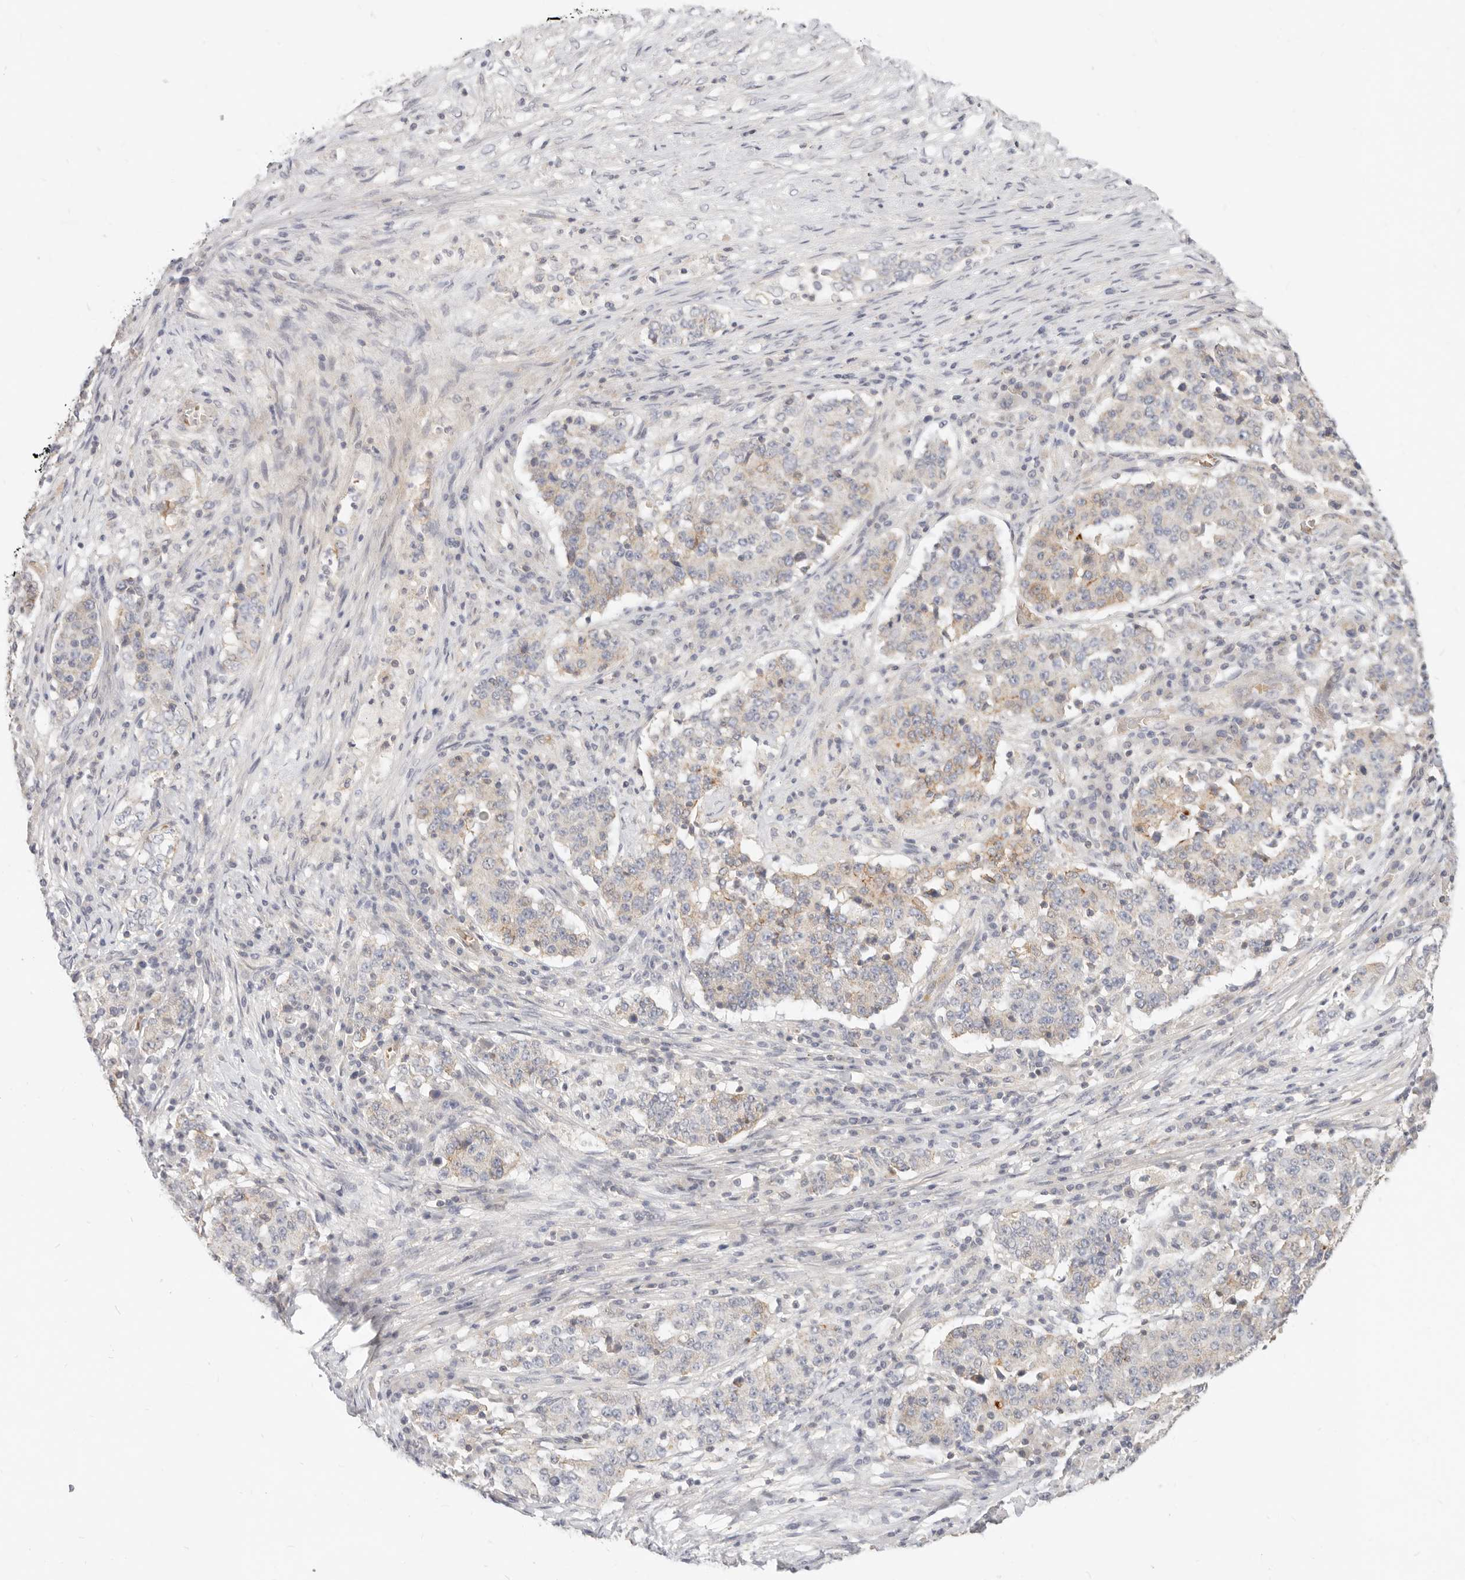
{"staining": {"intensity": "moderate", "quantity": "<25%", "location": "cytoplasmic/membranous"}, "tissue": "stomach cancer", "cell_type": "Tumor cells", "image_type": "cancer", "snomed": [{"axis": "morphology", "description": "Adenocarcinoma, NOS"}, {"axis": "topography", "description": "Stomach"}], "caption": "DAB (3,3'-diaminobenzidine) immunohistochemical staining of stomach cancer (adenocarcinoma) displays moderate cytoplasmic/membranous protein staining in about <25% of tumor cells. (Brightfield microscopy of DAB IHC at high magnification).", "gene": "LTB4R2", "patient": {"sex": "male", "age": 59}}